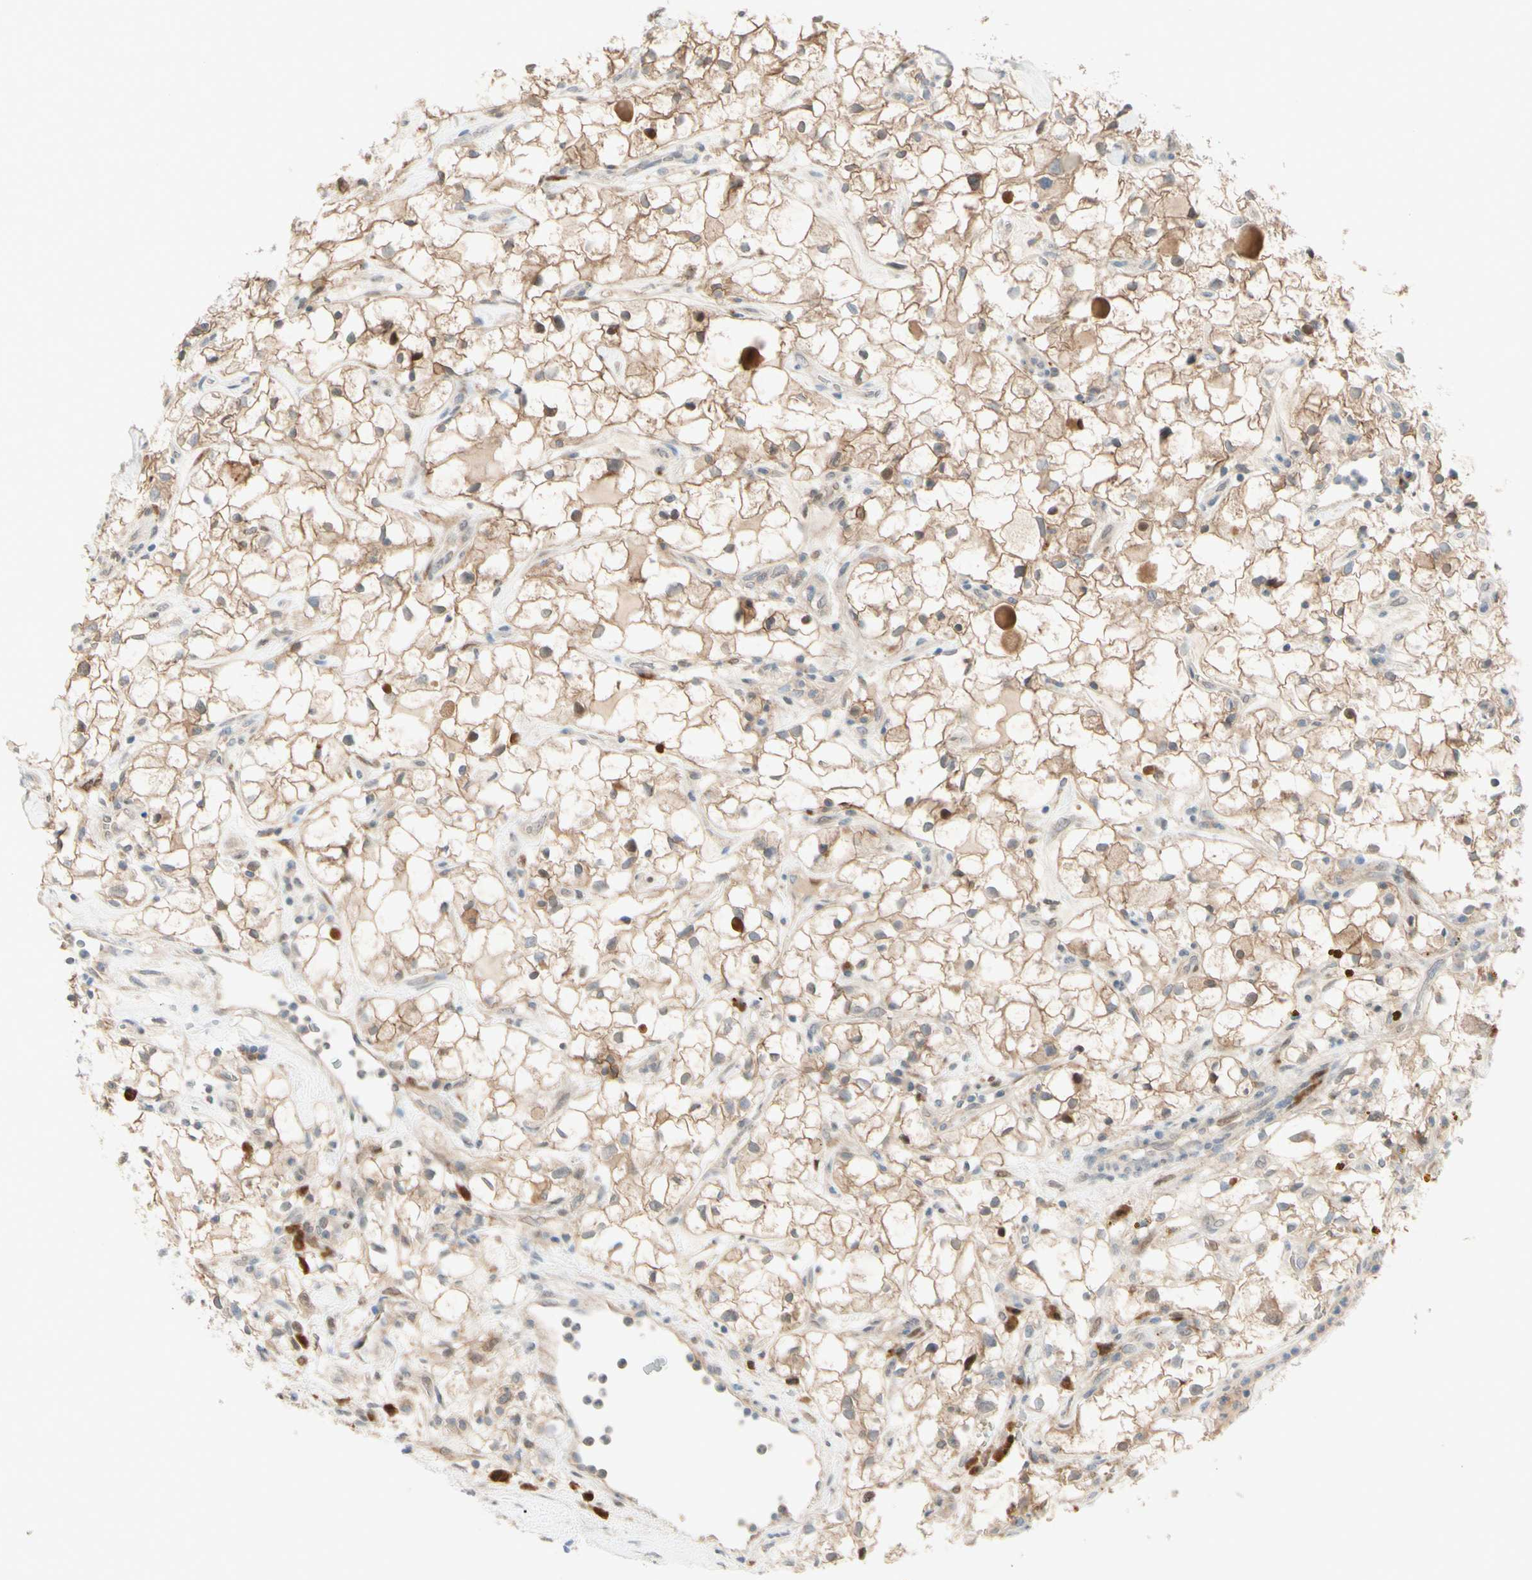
{"staining": {"intensity": "weak", "quantity": ">75%", "location": "cytoplasmic/membranous"}, "tissue": "renal cancer", "cell_type": "Tumor cells", "image_type": "cancer", "snomed": [{"axis": "morphology", "description": "Adenocarcinoma, NOS"}, {"axis": "topography", "description": "Kidney"}], "caption": "Protein positivity by immunohistochemistry demonstrates weak cytoplasmic/membranous expression in approximately >75% of tumor cells in renal cancer (adenocarcinoma).", "gene": "PTTG1", "patient": {"sex": "female", "age": 60}}